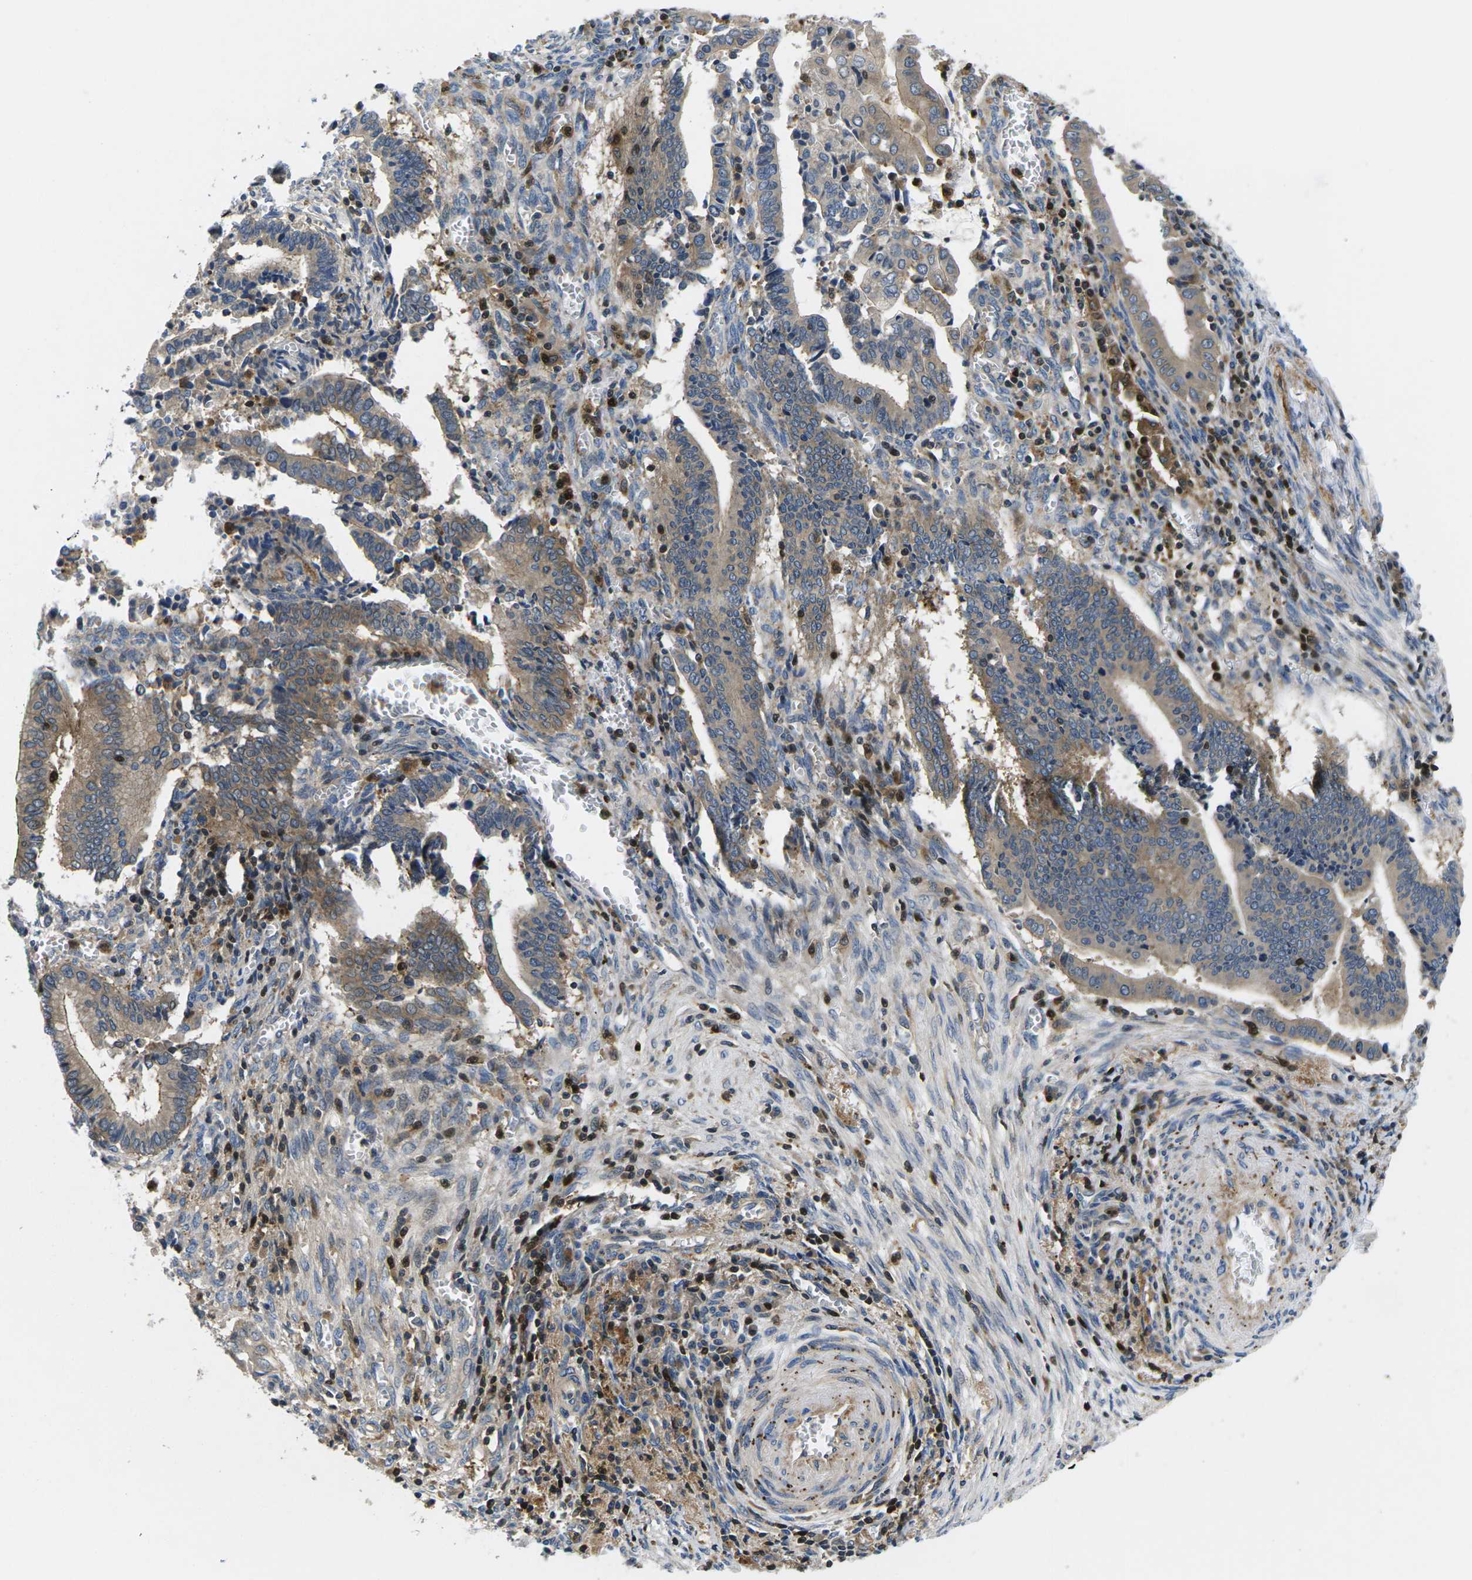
{"staining": {"intensity": "moderate", "quantity": ">75%", "location": "cytoplasmic/membranous"}, "tissue": "cervical cancer", "cell_type": "Tumor cells", "image_type": "cancer", "snomed": [{"axis": "morphology", "description": "Adenocarcinoma, NOS"}, {"axis": "topography", "description": "Cervix"}], "caption": "Immunohistochemical staining of cervical cancer (adenocarcinoma) reveals moderate cytoplasmic/membranous protein positivity in about >75% of tumor cells.", "gene": "PLCE1", "patient": {"sex": "female", "age": 44}}